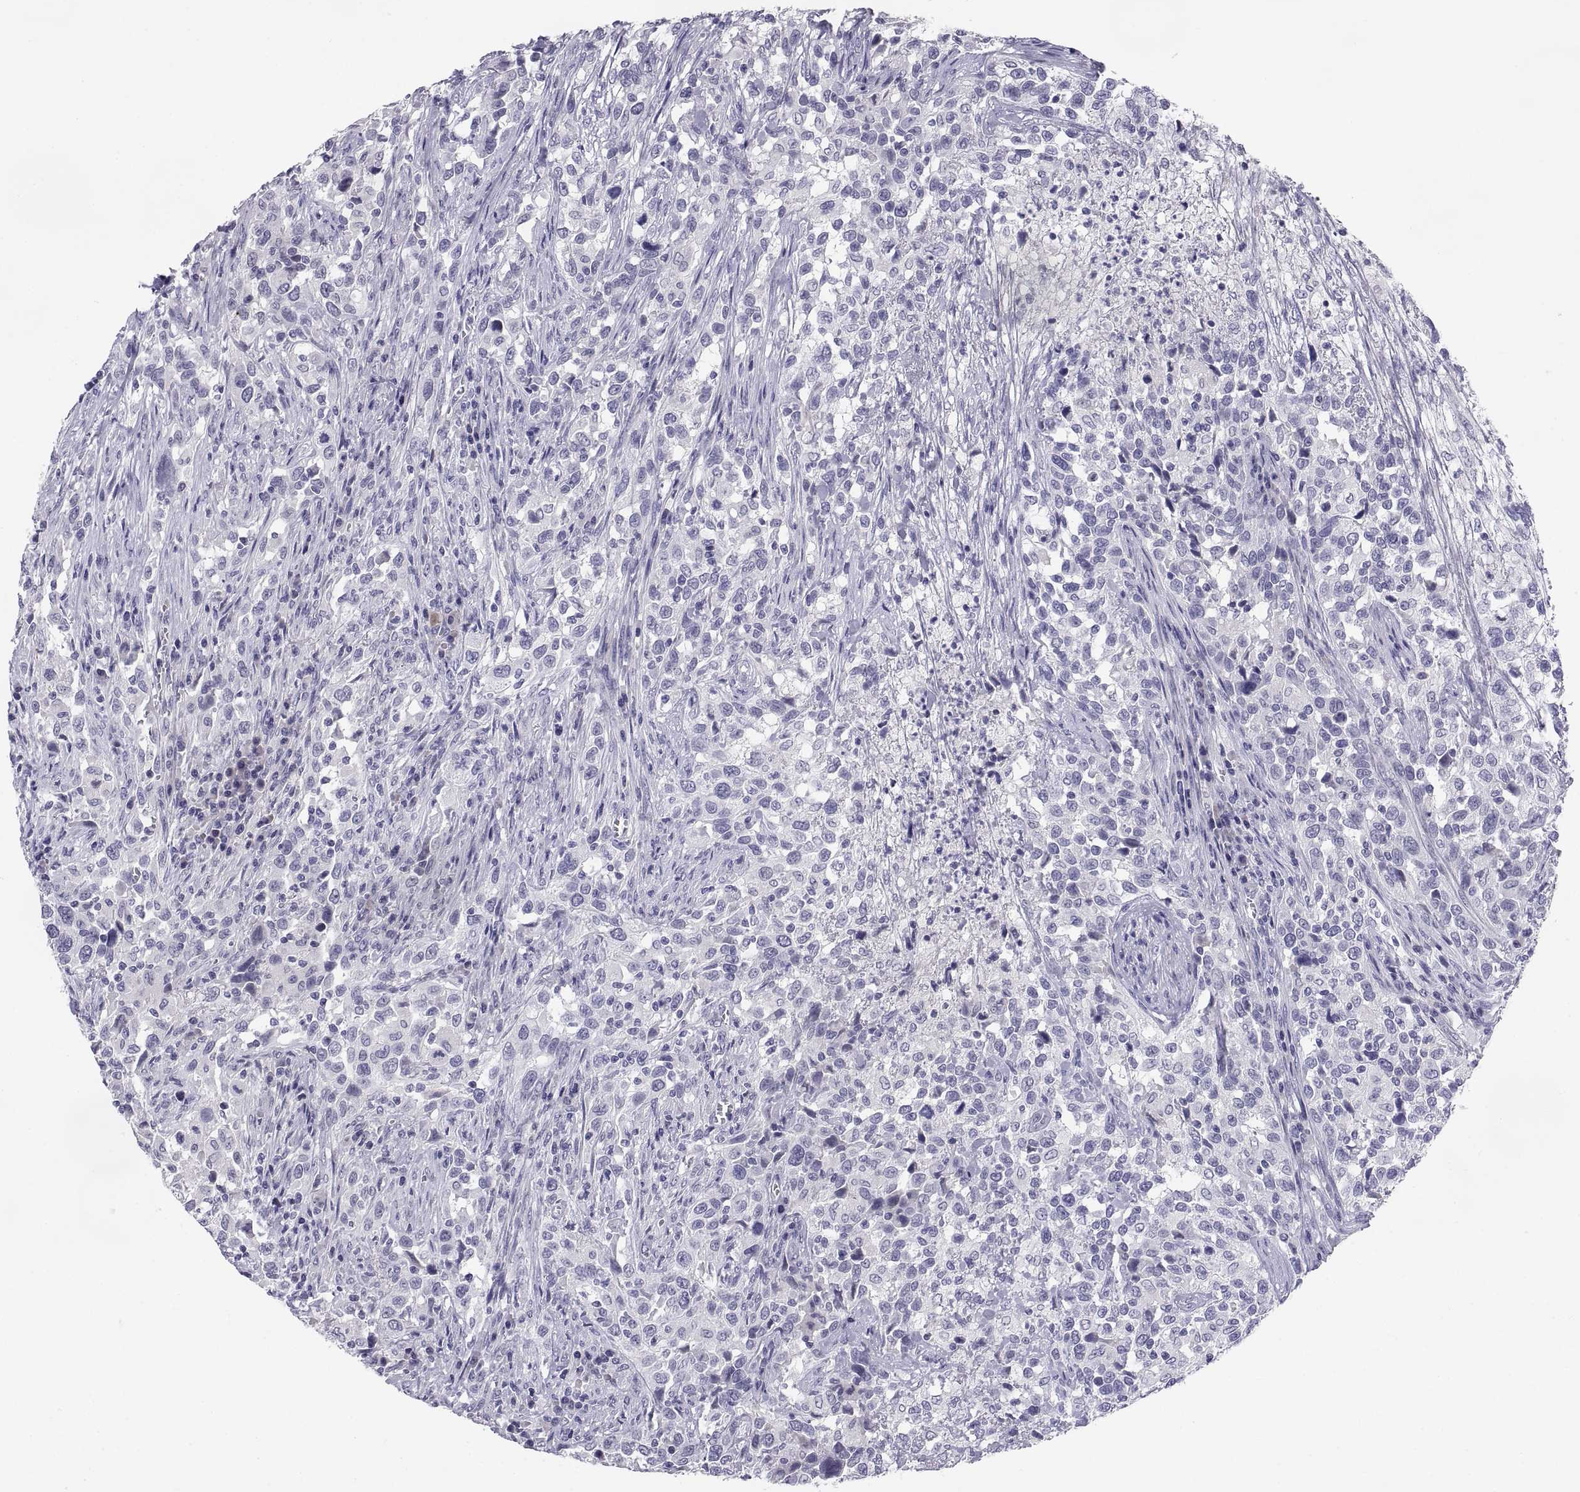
{"staining": {"intensity": "negative", "quantity": "none", "location": "none"}, "tissue": "urothelial cancer", "cell_type": "Tumor cells", "image_type": "cancer", "snomed": [{"axis": "morphology", "description": "Urothelial carcinoma, NOS"}, {"axis": "morphology", "description": "Urothelial carcinoma, High grade"}, {"axis": "topography", "description": "Urinary bladder"}], "caption": "Immunohistochemistry of human urothelial cancer reveals no expression in tumor cells.", "gene": "TEX13A", "patient": {"sex": "female", "age": 64}}